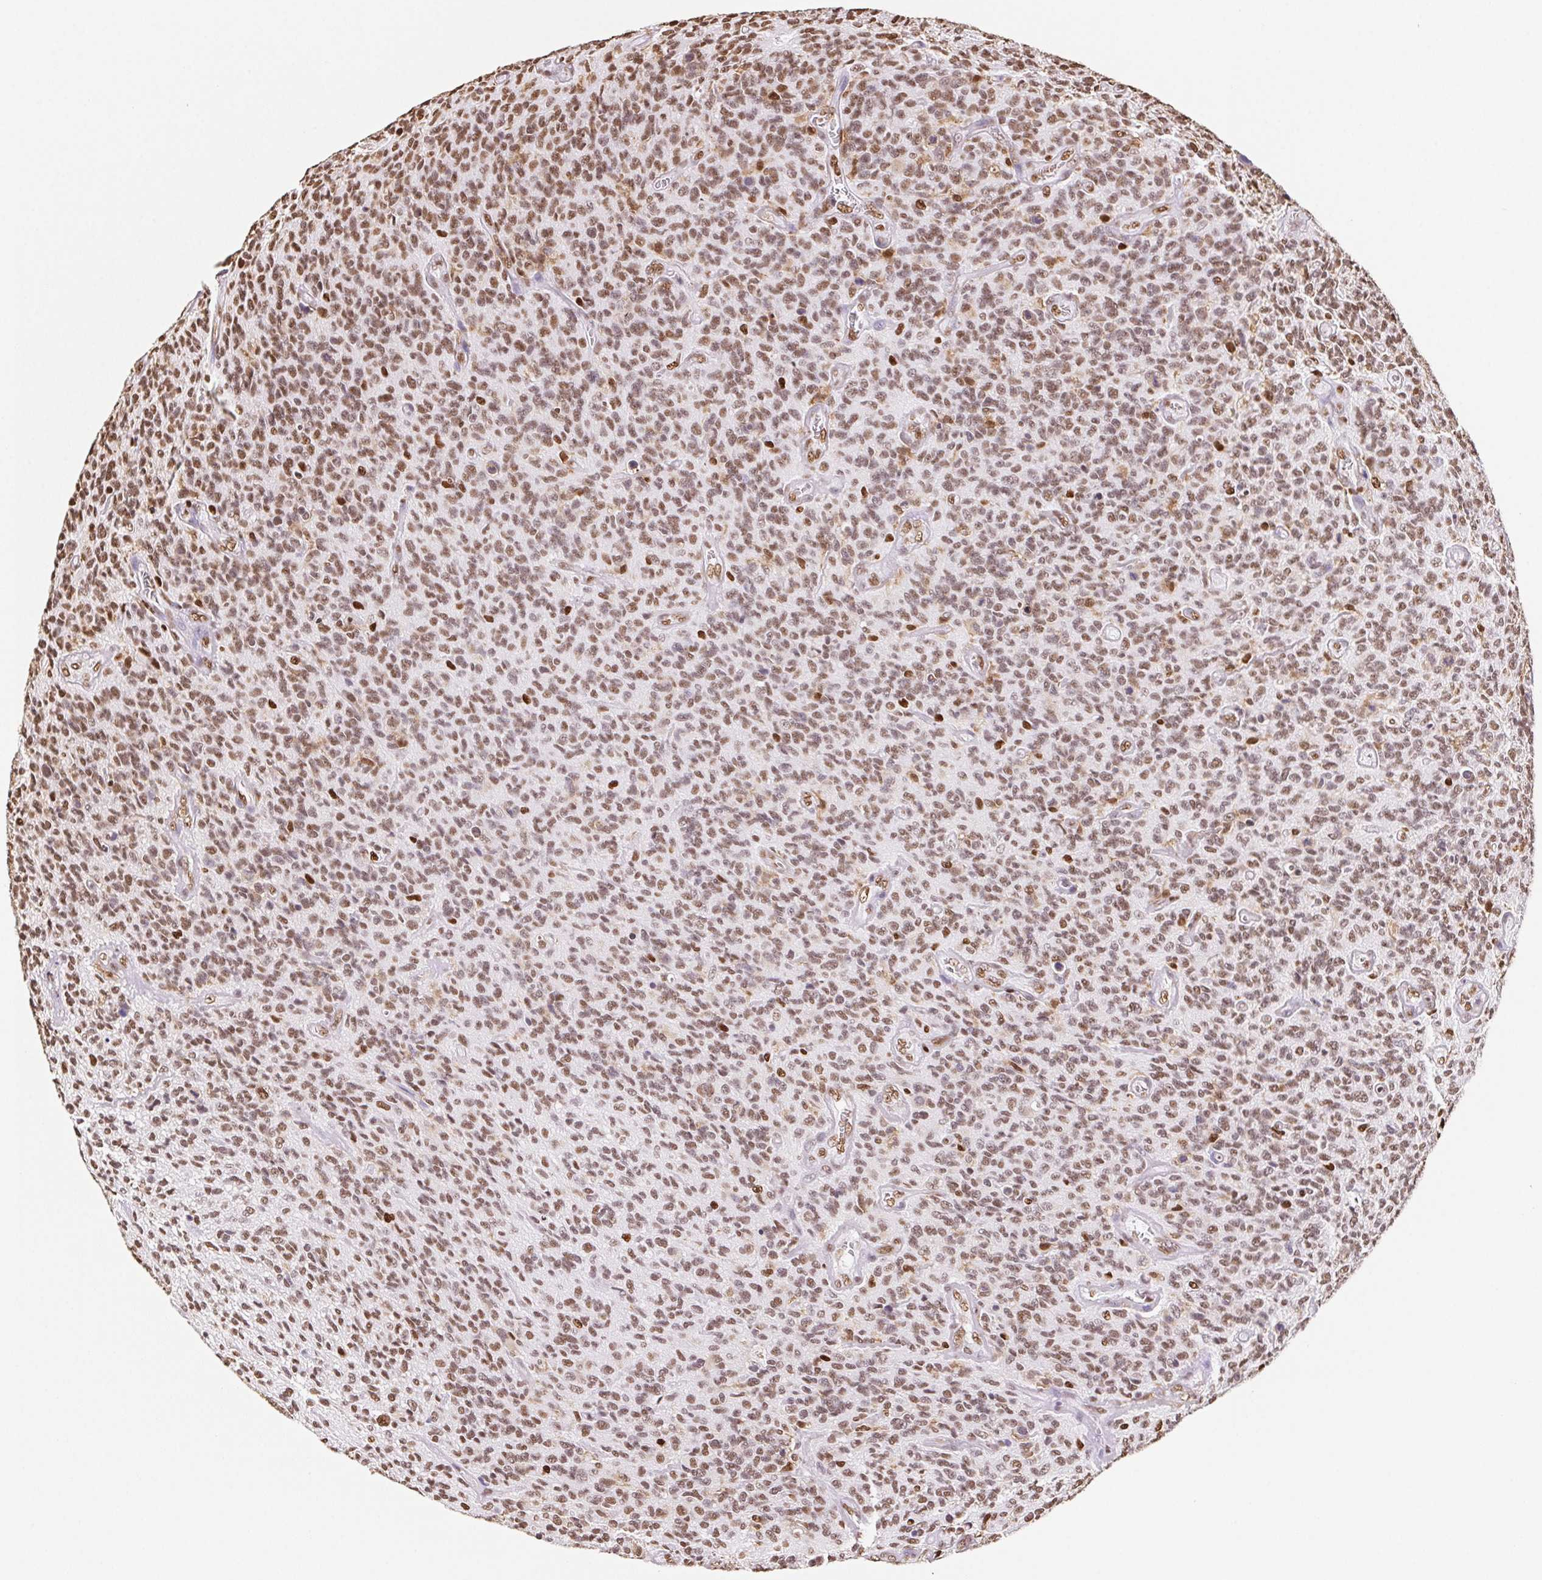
{"staining": {"intensity": "moderate", "quantity": ">75%", "location": "nuclear"}, "tissue": "glioma", "cell_type": "Tumor cells", "image_type": "cancer", "snomed": [{"axis": "morphology", "description": "Glioma, malignant, High grade"}, {"axis": "topography", "description": "Brain"}], "caption": "Malignant glioma (high-grade) stained for a protein (brown) demonstrates moderate nuclear positive positivity in approximately >75% of tumor cells.", "gene": "SET", "patient": {"sex": "male", "age": 76}}